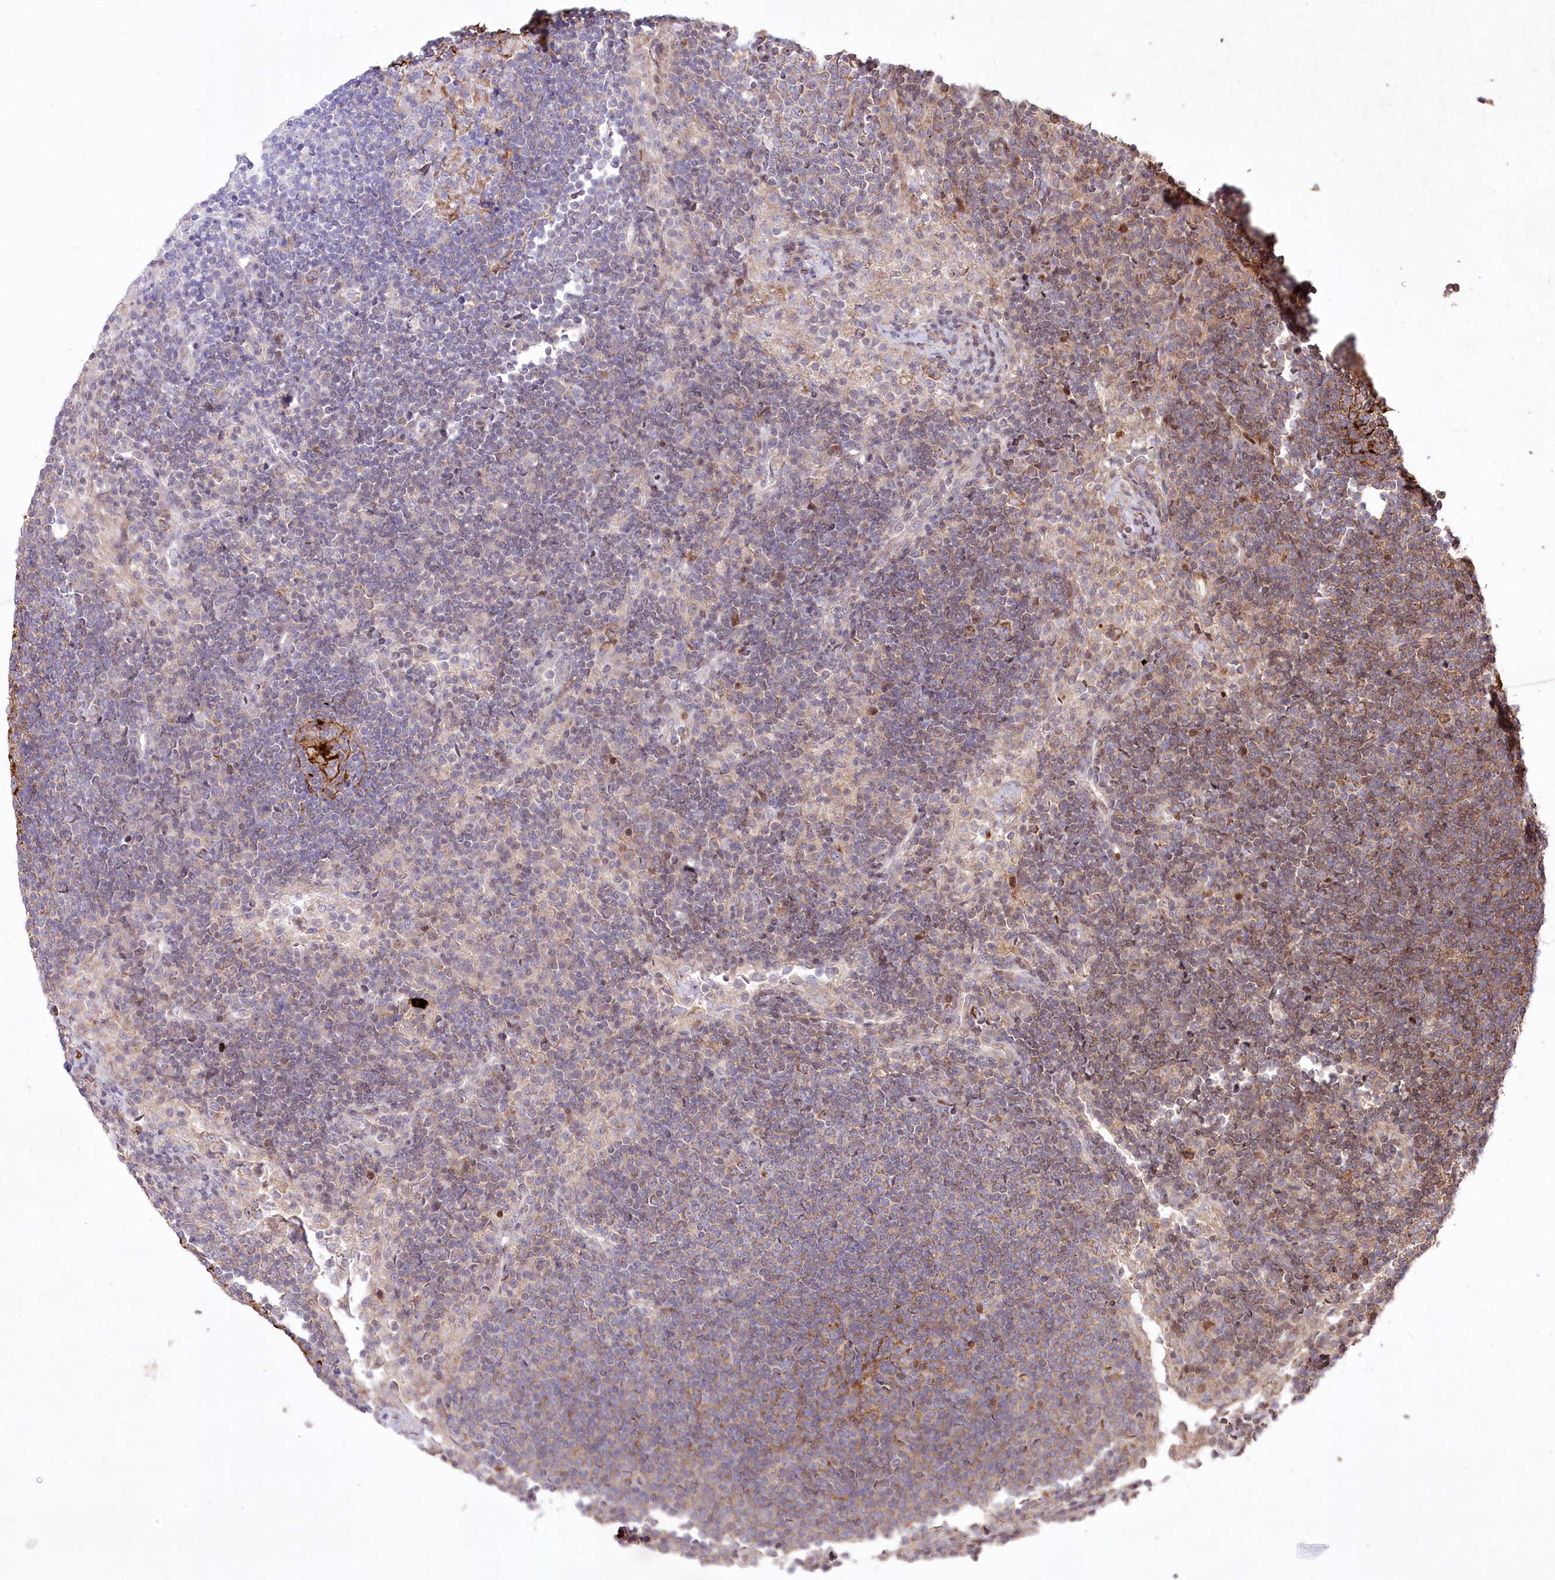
{"staining": {"intensity": "moderate", "quantity": "<25%", "location": "cytoplasmic/membranous"}, "tissue": "lymph node", "cell_type": "Germinal center cells", "image_type": "normal", "snomed": [{"axis": "morphology", "description": "Normal tissue, NOS"}, {"axis": "topography", "description": "Lymph node"}], "caption": "Protein positivity by IHC reveals moderate cytoplasmic/membranous expression in approximately <25% of germinal center cells in normal lymph node.", "gene": "PSTK", "patient": {"sex": "female", "age": 53}}